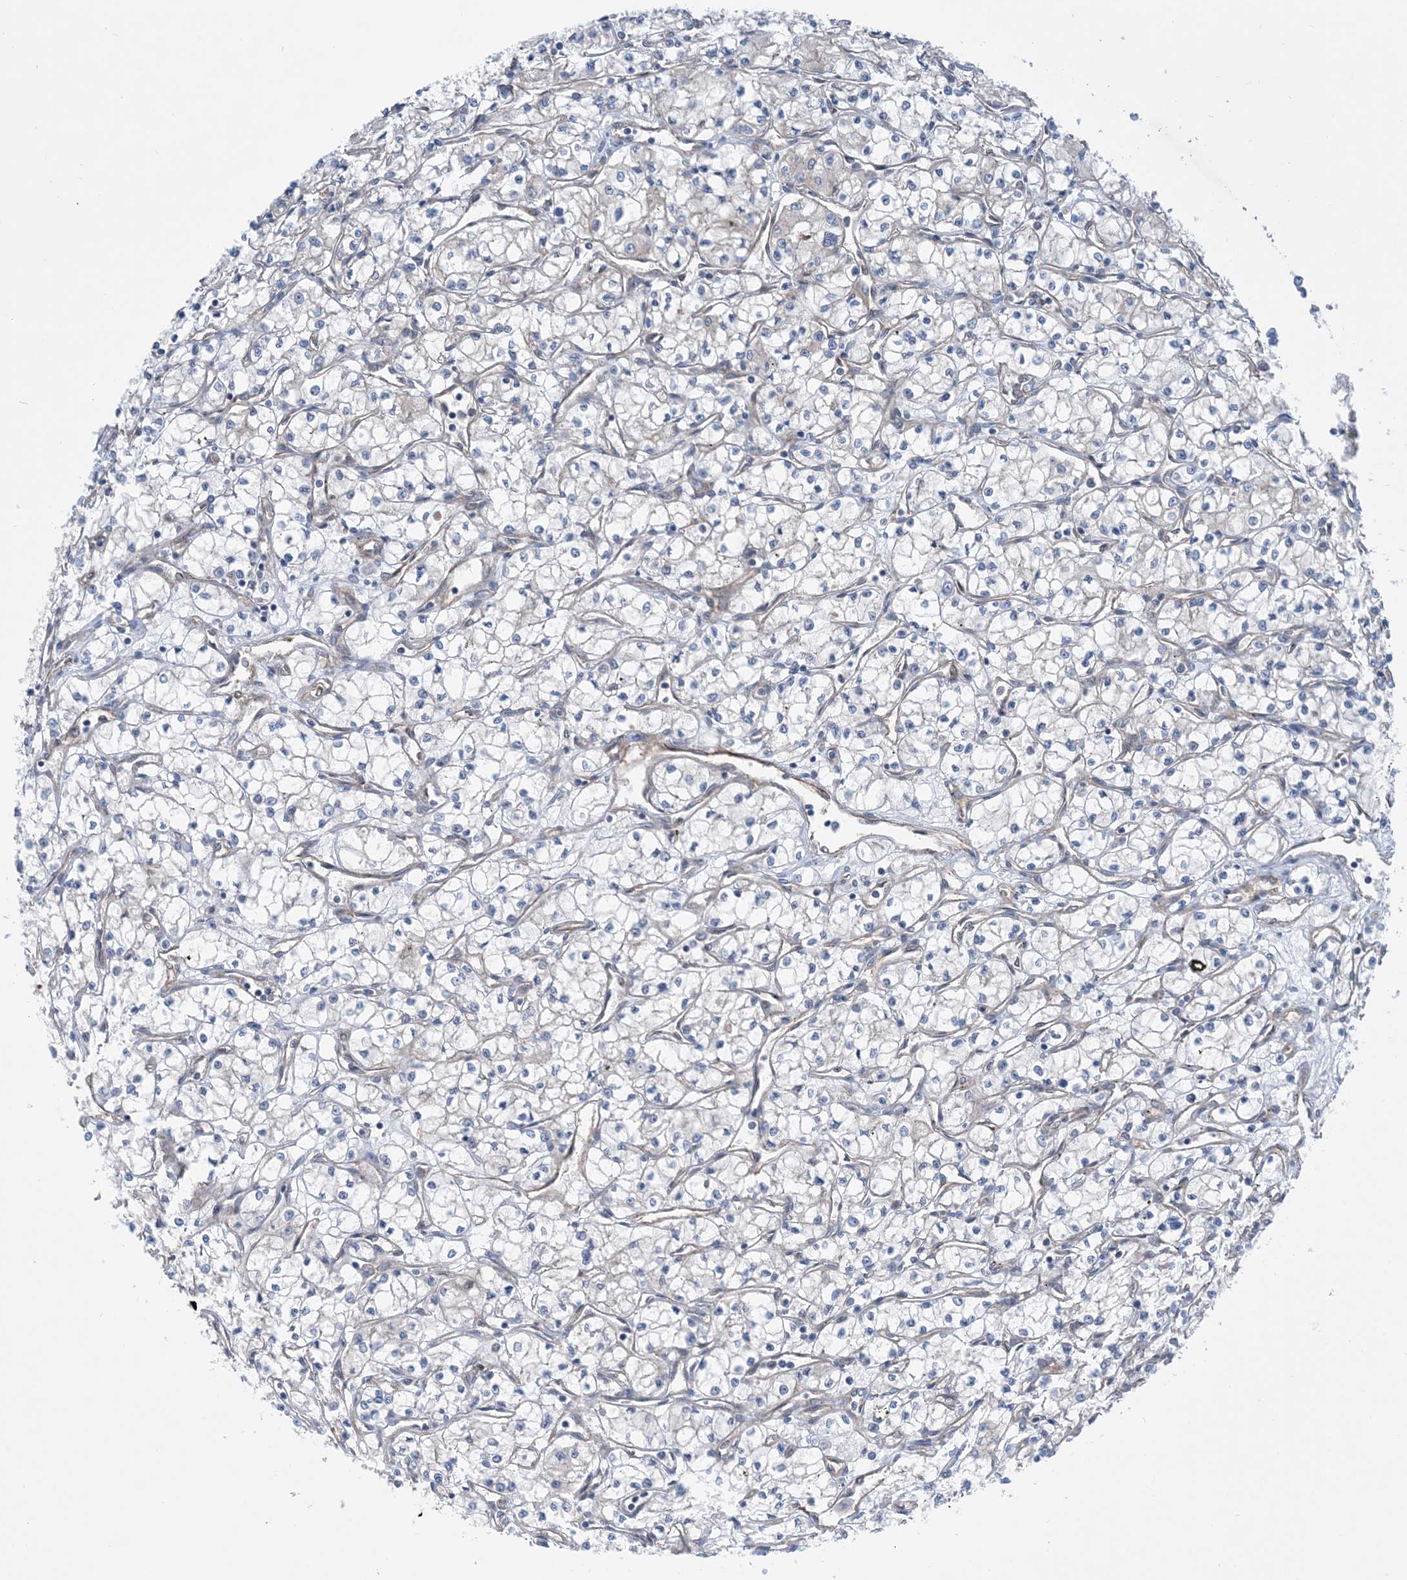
{"staining": {"intensity": "negative", "quantity": "none", "location": "none"}, "tissue": "renal cancer", "cell_type": "Tumor cells", "image_type": "cancer", "snomed": [{"axis": "morphology", "description": "Adenocarcinoma, NOS"}, {"axis": "topography", "description": "Kidney"}], "caption": "High power microscopy micrograph of an immunohistochemistry (IHC) photomicrograph of renal cancer, revealing no significant staining in tumor cells.", "gene": "EHBP1", "patient": {"sex": "male", "age": 59}}